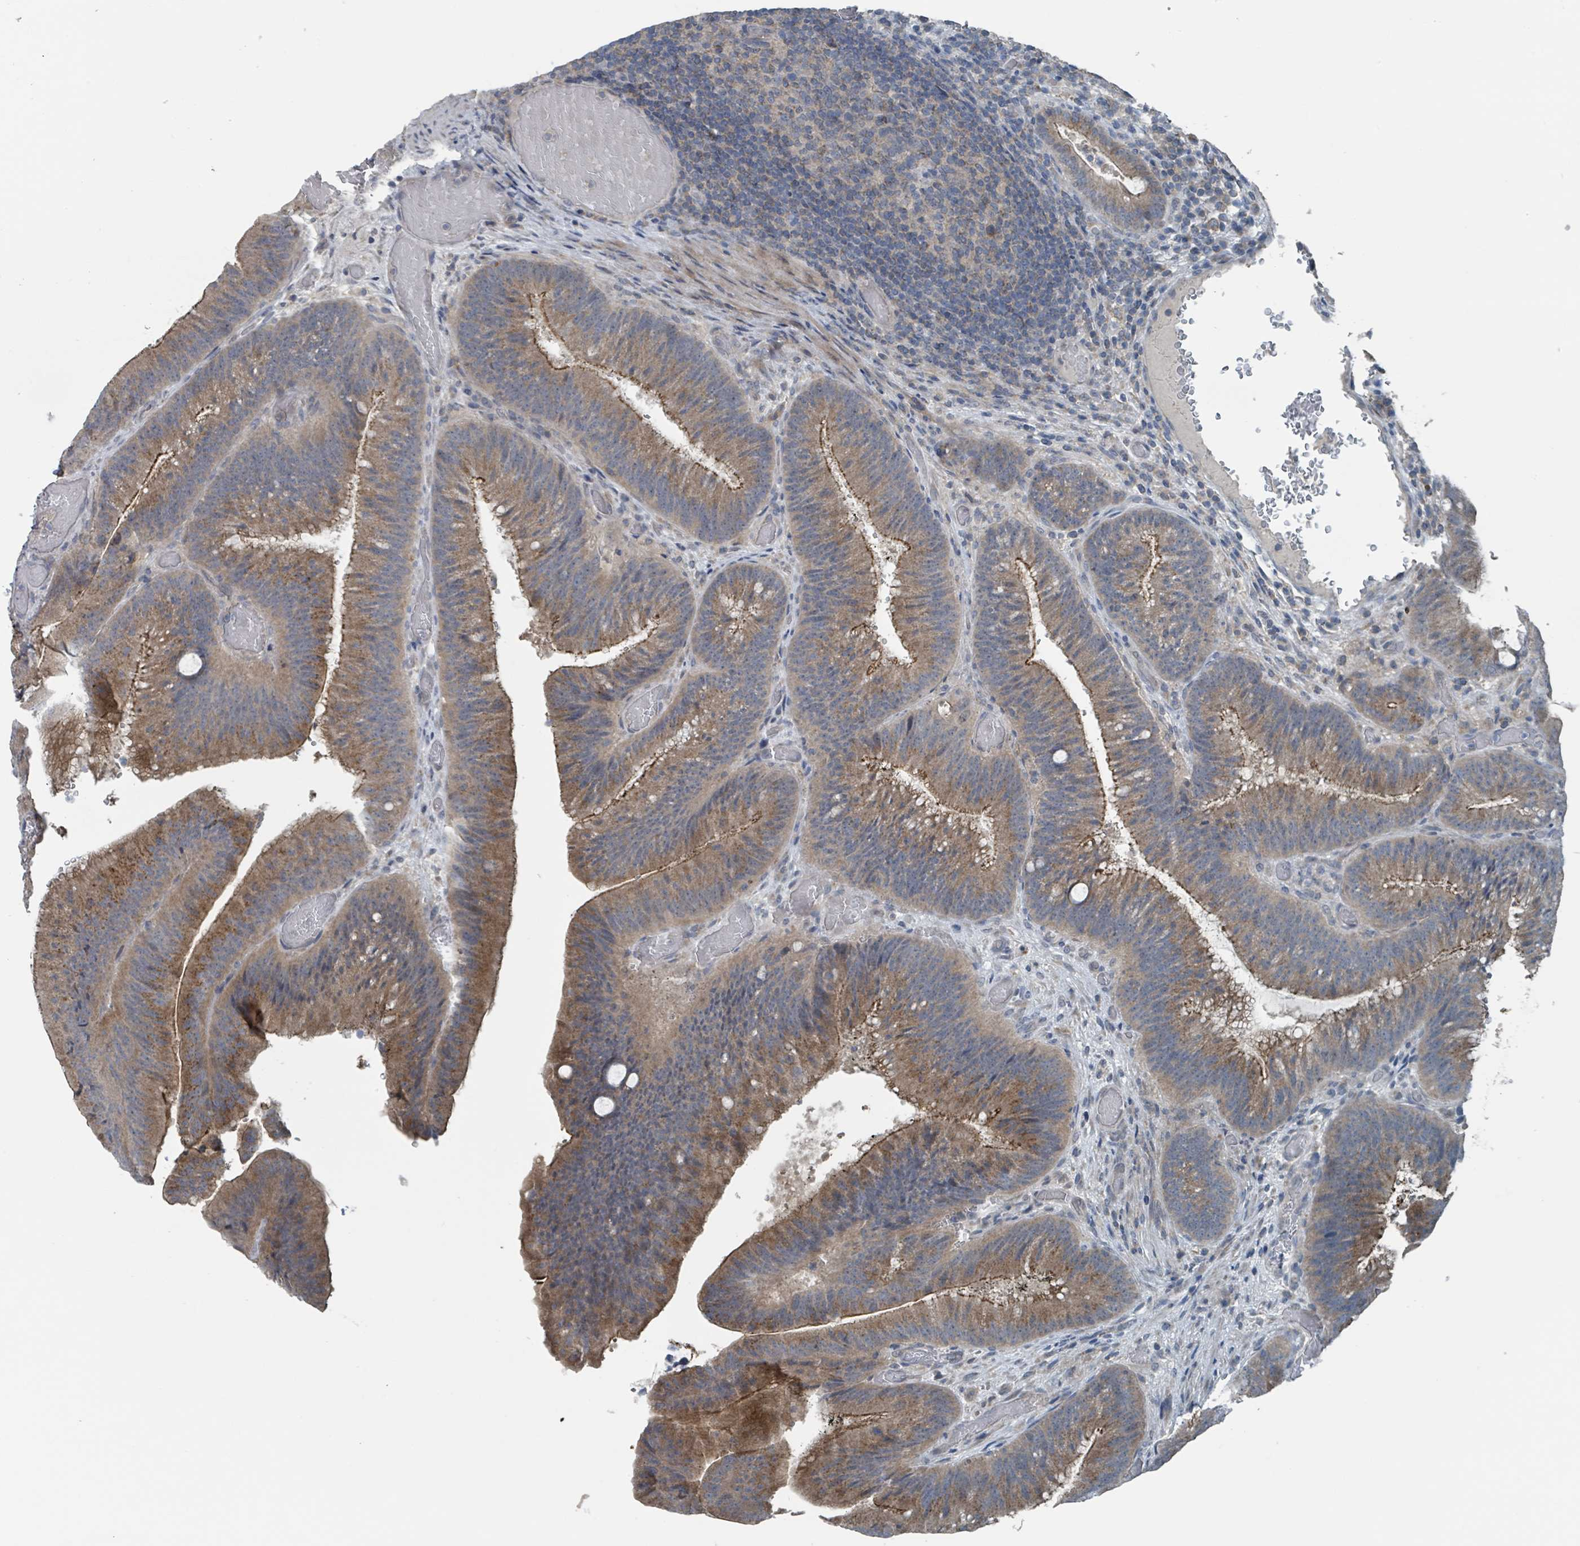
{"staining": {"intensity": "moderate", "quantity": ">75%", "location": "cytoplasmic/membranous"}, "tissue": "colorectal cancer", "cell_type": "Tumor cells", "image_type": "cancer", "snomed": [{"axis": "morphology", "description": "Adenocarcinoma, NOS"}, {"axis": "topography", "description": "Colon"}], "caption": "Adenocarcinoma (colorectal) tissue displays moderate cytoplasmic/membranous expression in about >75% of tumor cells, visualized by immunohistochemistry.", "gene": "ACBD4", "patient": {"sex": "female", "age": 43}}